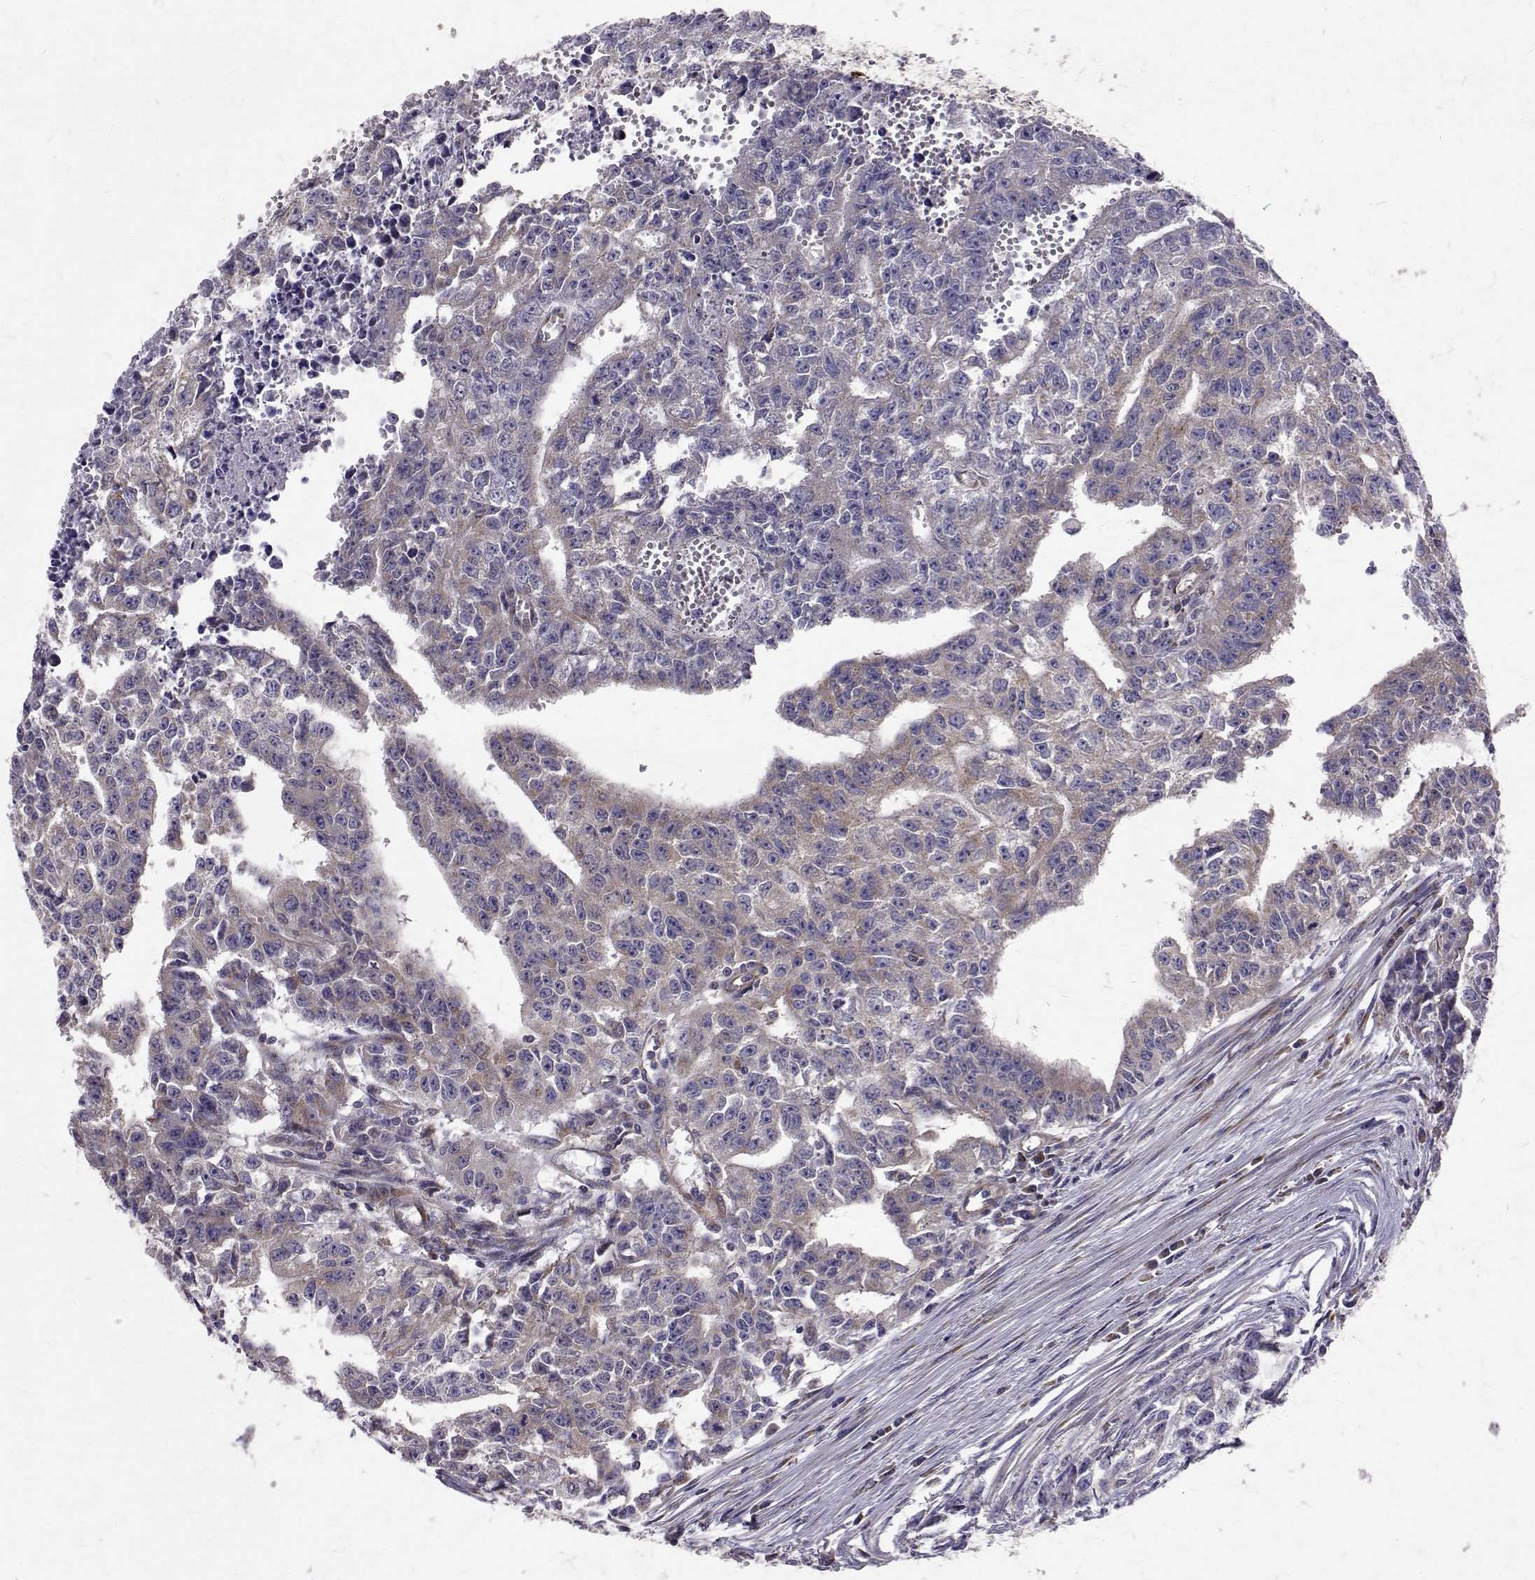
{"staining": {"intensity": "negative", "quantity": "none", "location": "none"}, "tissue": "testis cancer", "cell_type": "Tumor cells", "image_type": "cancer", "snomed": [{"axis": "morphology", "description": "Carcinoma, Embryonal, NOS"}, {"axis": "morphology", "description": "Teratoma, malignant, NOS"}, {"axis": "topography", "description": "Testis"}], "caption": "DAB (3,3'-diaminobenzidine) immunohistochemical staining of testis cancer (teratoma (malignant)) shows no significant expression in tumor cells.", "gene": "ARFGAP1", "patient": {"sex": "male", "age": 24}}